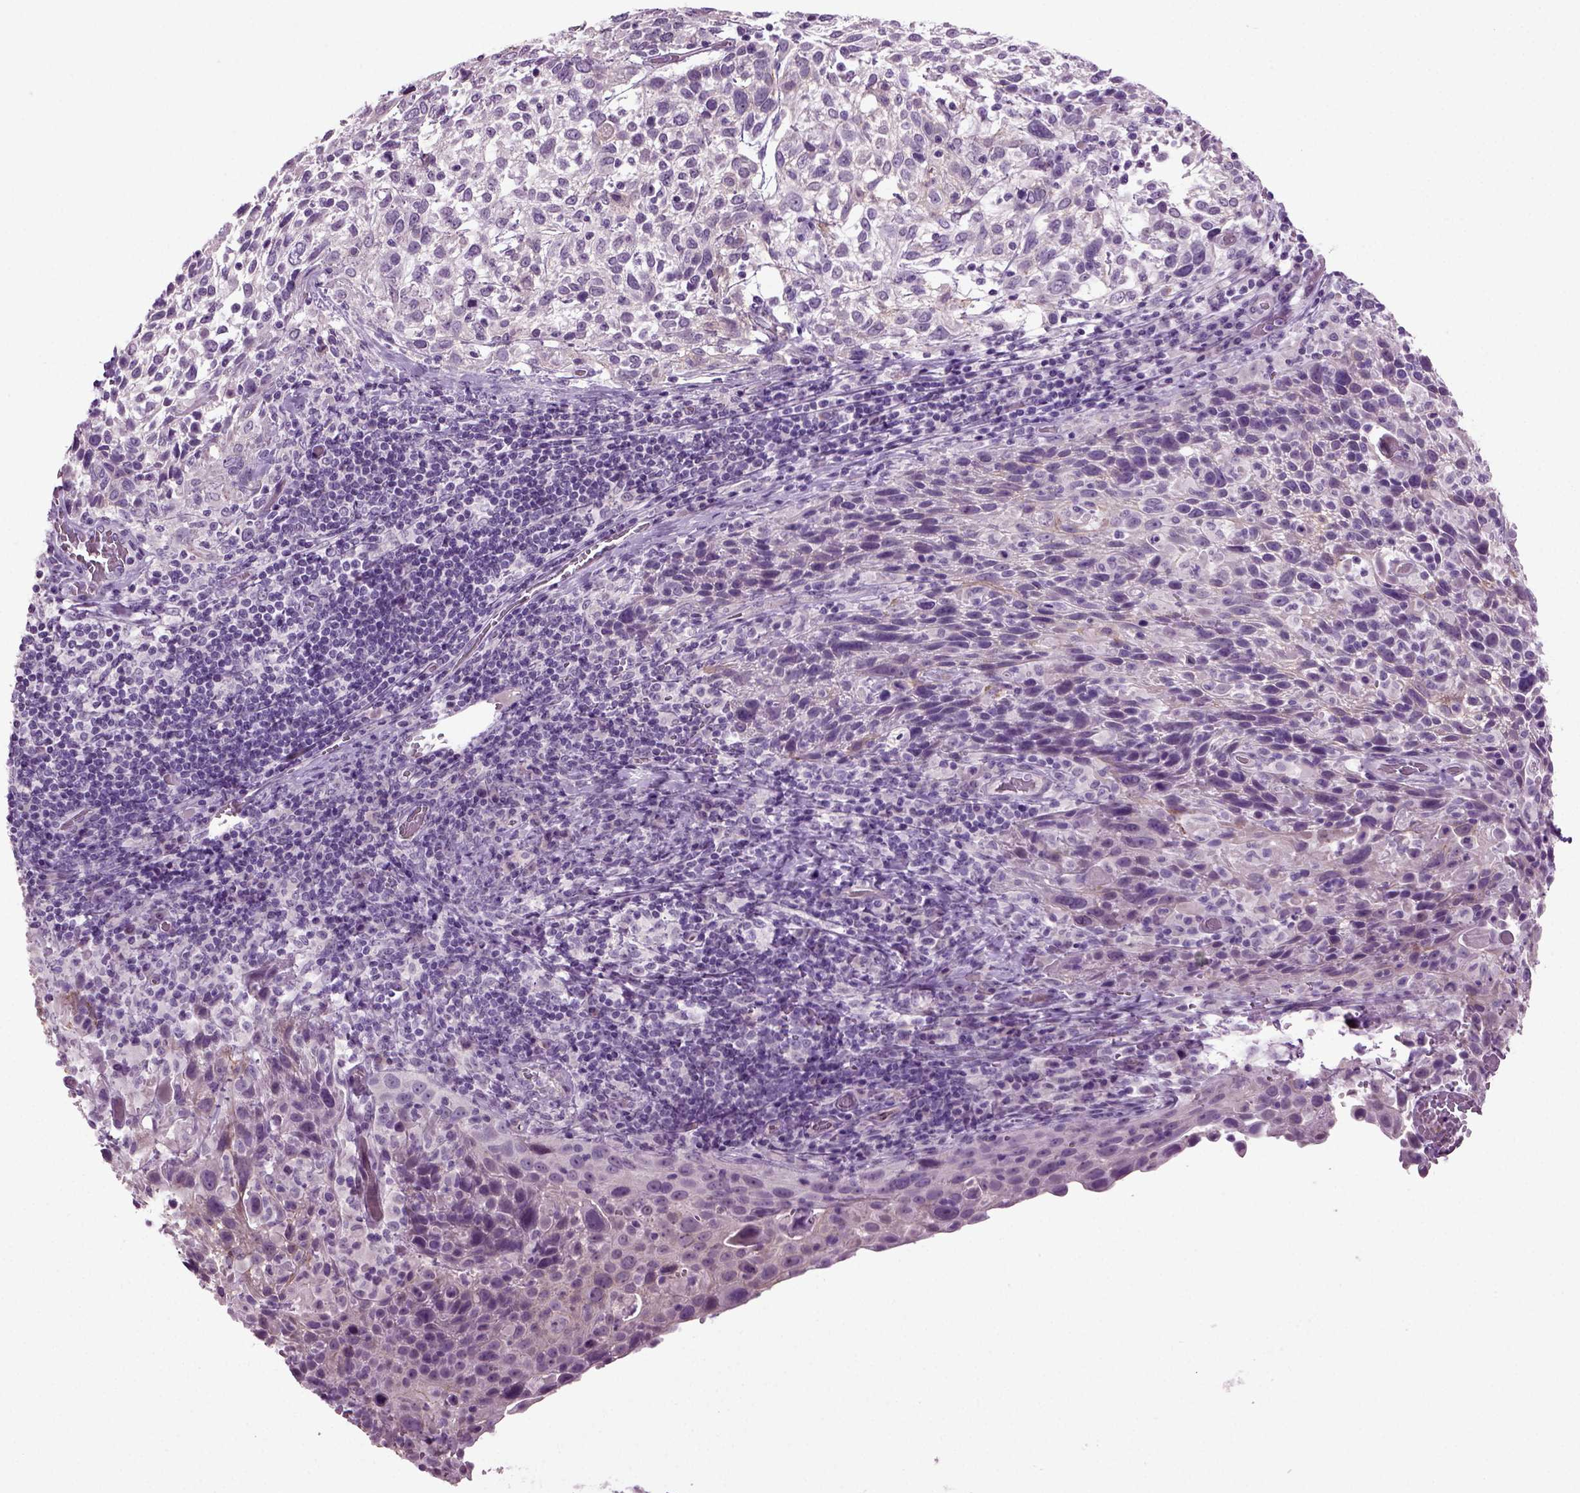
{"staining": {"intensity": "weak", "quantity": "<25%", "location": "cytoplasmic/membranous"}, "tissue": "cervical cancer", "cell_type": "Tumor cells", "image_type": "cancer", "snomed": [{"axis": "morphology", "description": "Squamous cell carcinoma, NOS"}, {"axis": "topography", "description": "Cervix"}], "caption": "High magnification brightfield microscopy of cervical cancer (squamous cell carcinoma) stained with DAB (3,3'-diaminobenzidine) (brown) and counterstained with hematoxylin (blue): tumor cells show no significant expression.", "gene": "COL9A2", "patient": {"sex": "female", "age": 61}}